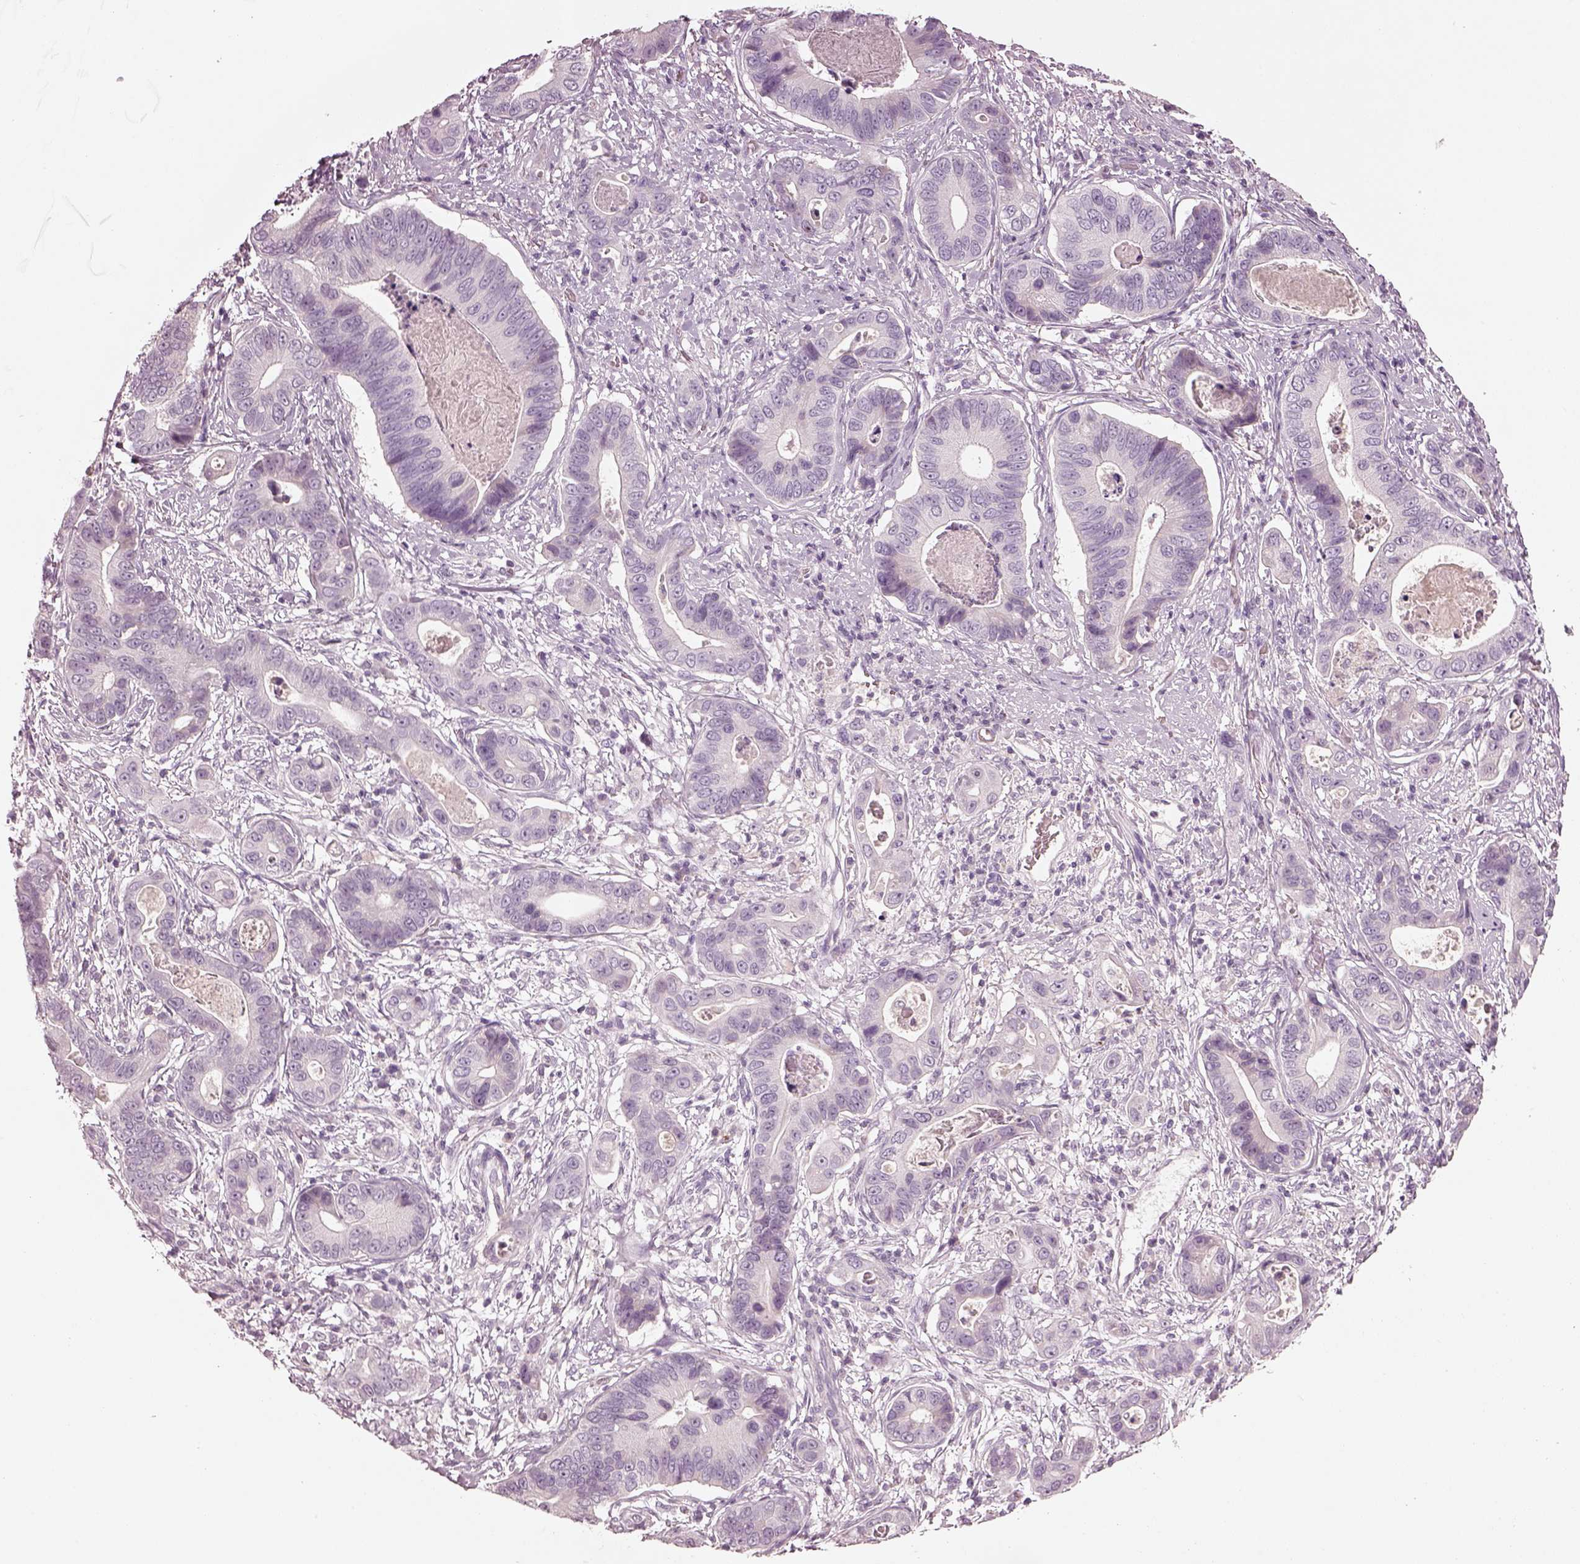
{"staining": {"intensity": "negative", "quantity": "none", "location": "none"}, "tissue": "stomach cancer", "cell_type": "Tumor cells", "image_type": "cancer", "snomed": [{"axis": "morphology", "description": "Adenocarcinoma, NOS"}, {"axis": "topography", "description": "Stomach"}], "caption": "Human adenocarcinoma (stomach) stained for a protein using IHC exhibits no staining in tumor cells.", "gene": "SPATA6L", "patient": {"sex": "male", "age": 84}}